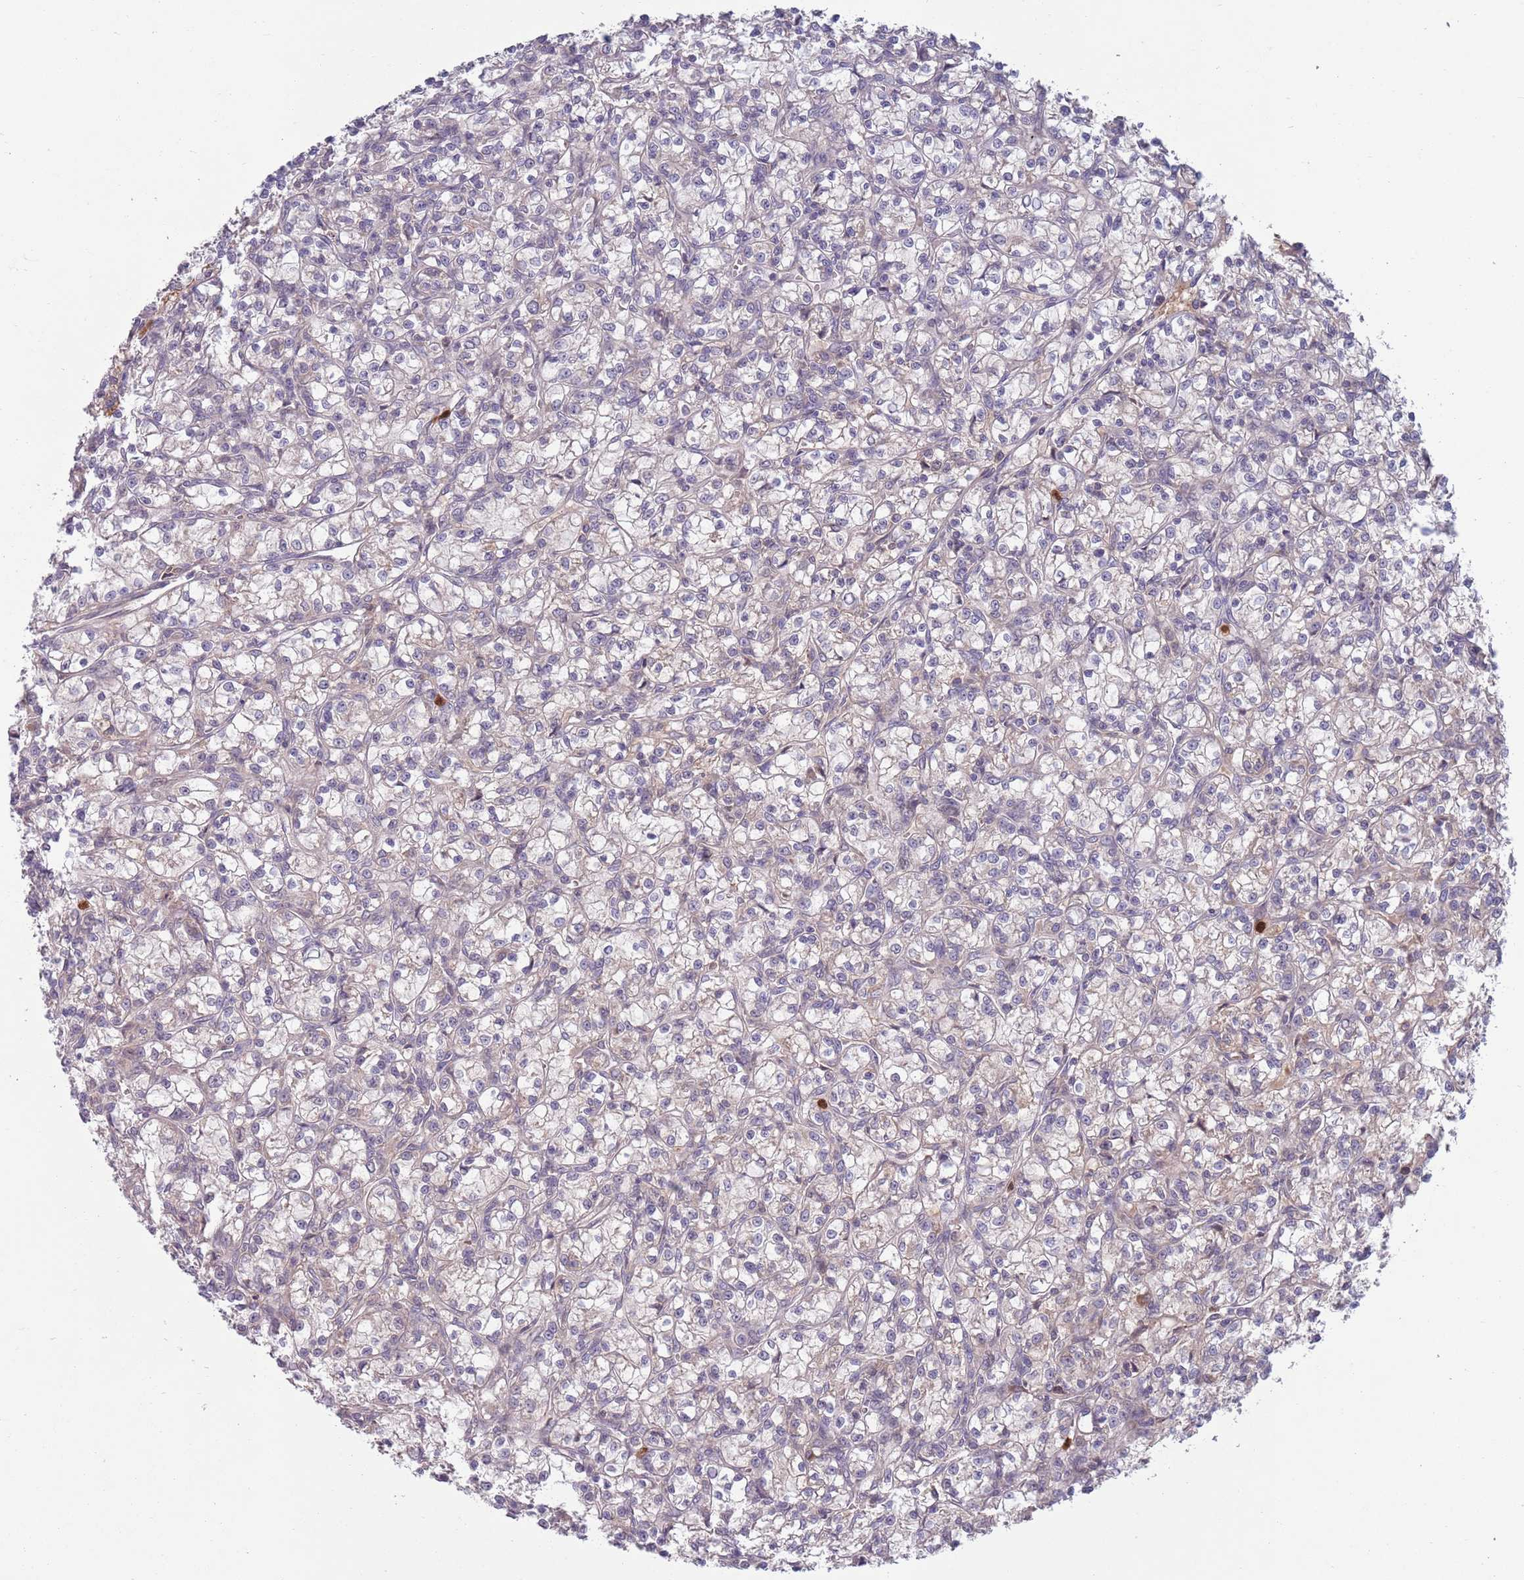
{"staining": {"intensity": "negative", "quantity": "none", "location": "none"}, "tissue": "renal cancer", "cell_type": "Tumor cells", "image_type": "cancer", "snomed": [{"axis": "morphology", "description": "Adenocarcinoma, NOS"}, {"axis": "topography", "description": "Kidney"}], "caption": "Protein analysis of renal cancer shows no significant staining in tumor cells.", "gene": "TYW1", "patient": {"sex": "female", "age": 59}}